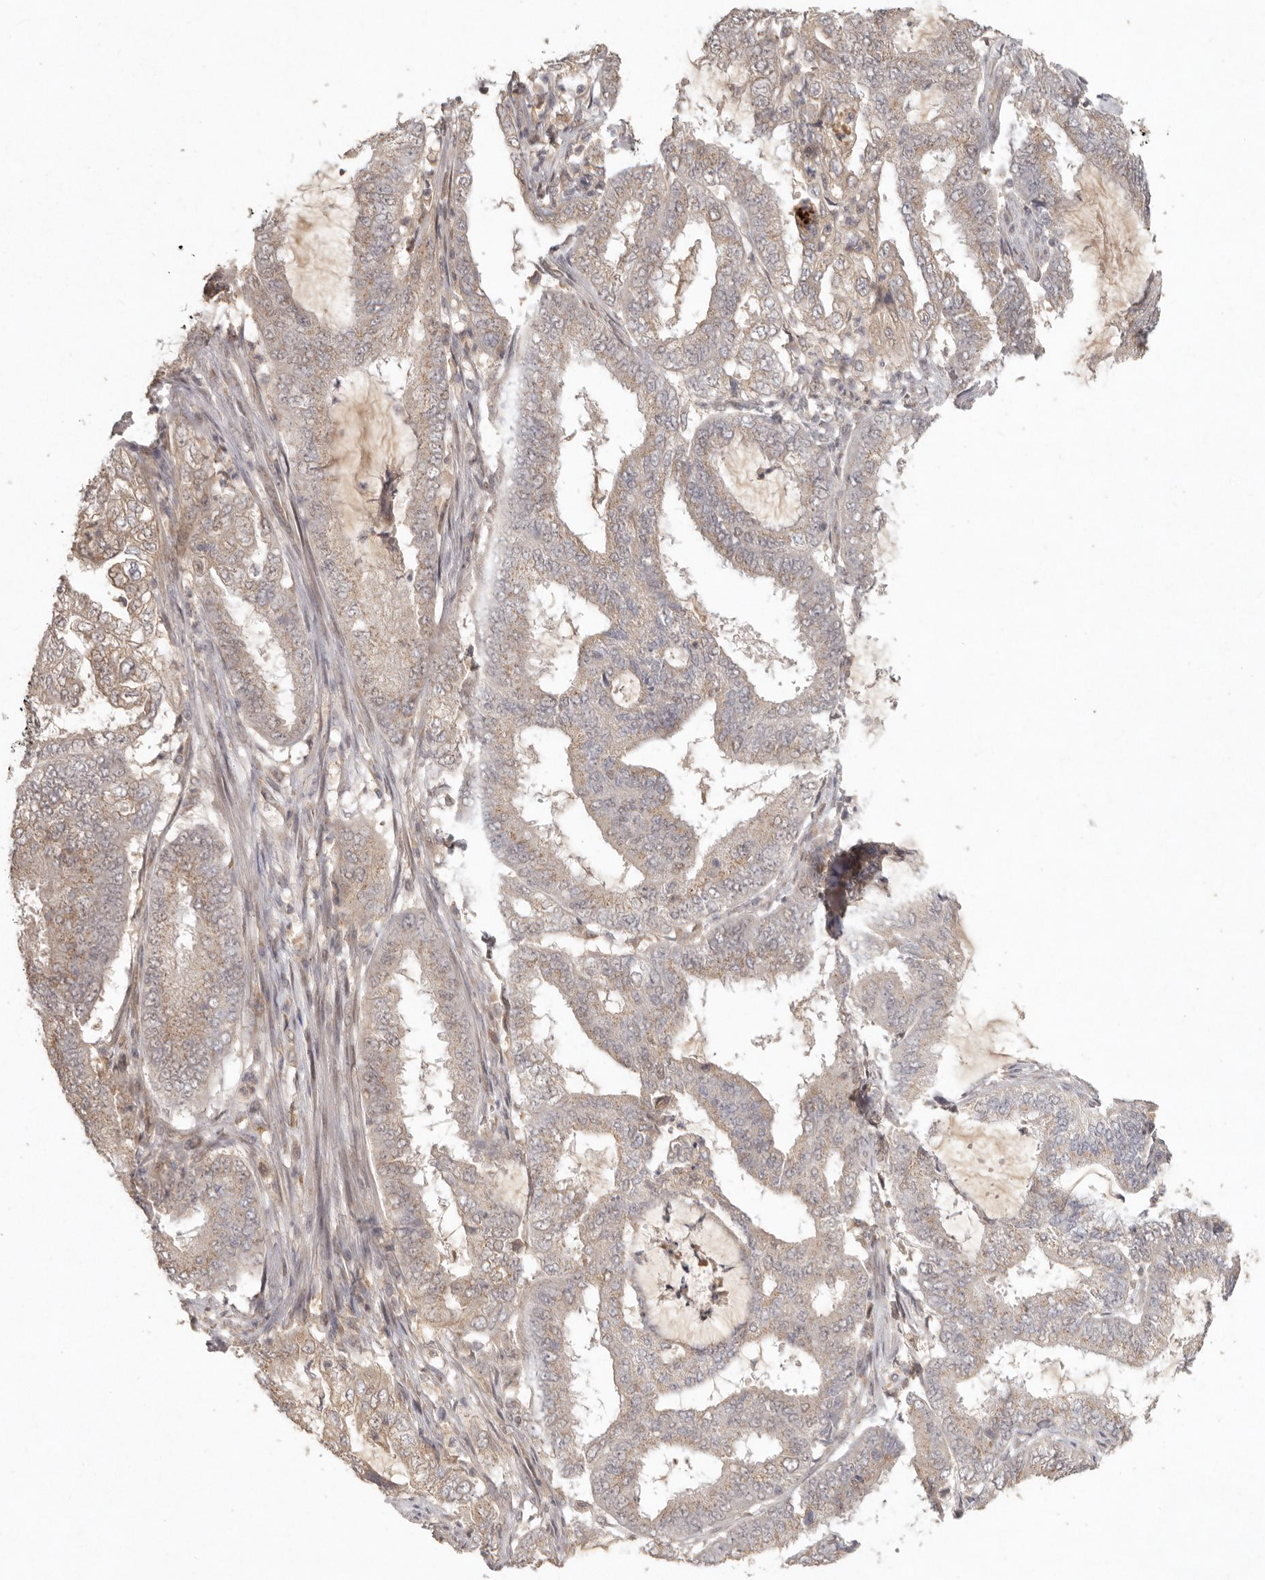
{"staining": {"intensity": "weak", "quantity": ">75%", "location": "cytoplasmic/membranous"}, "tissue": "endometrial cancer", "cell_type": "Tumor cells", "image_type": "cancer", "snomed": [{"axis": "morphology", "description": "Adenocarcinoma, NOS"}, {"axis": "topography", "description": "Endometrium"}], "caption": "This histopathology image shows IHC staining of human endometrial adenocarcinoma, with low weak cytoplasmic/membranous staining in about >75% of tumor cells.", "gene": "LRRC75A", "patient": {"sex": "female", "age": 49}}